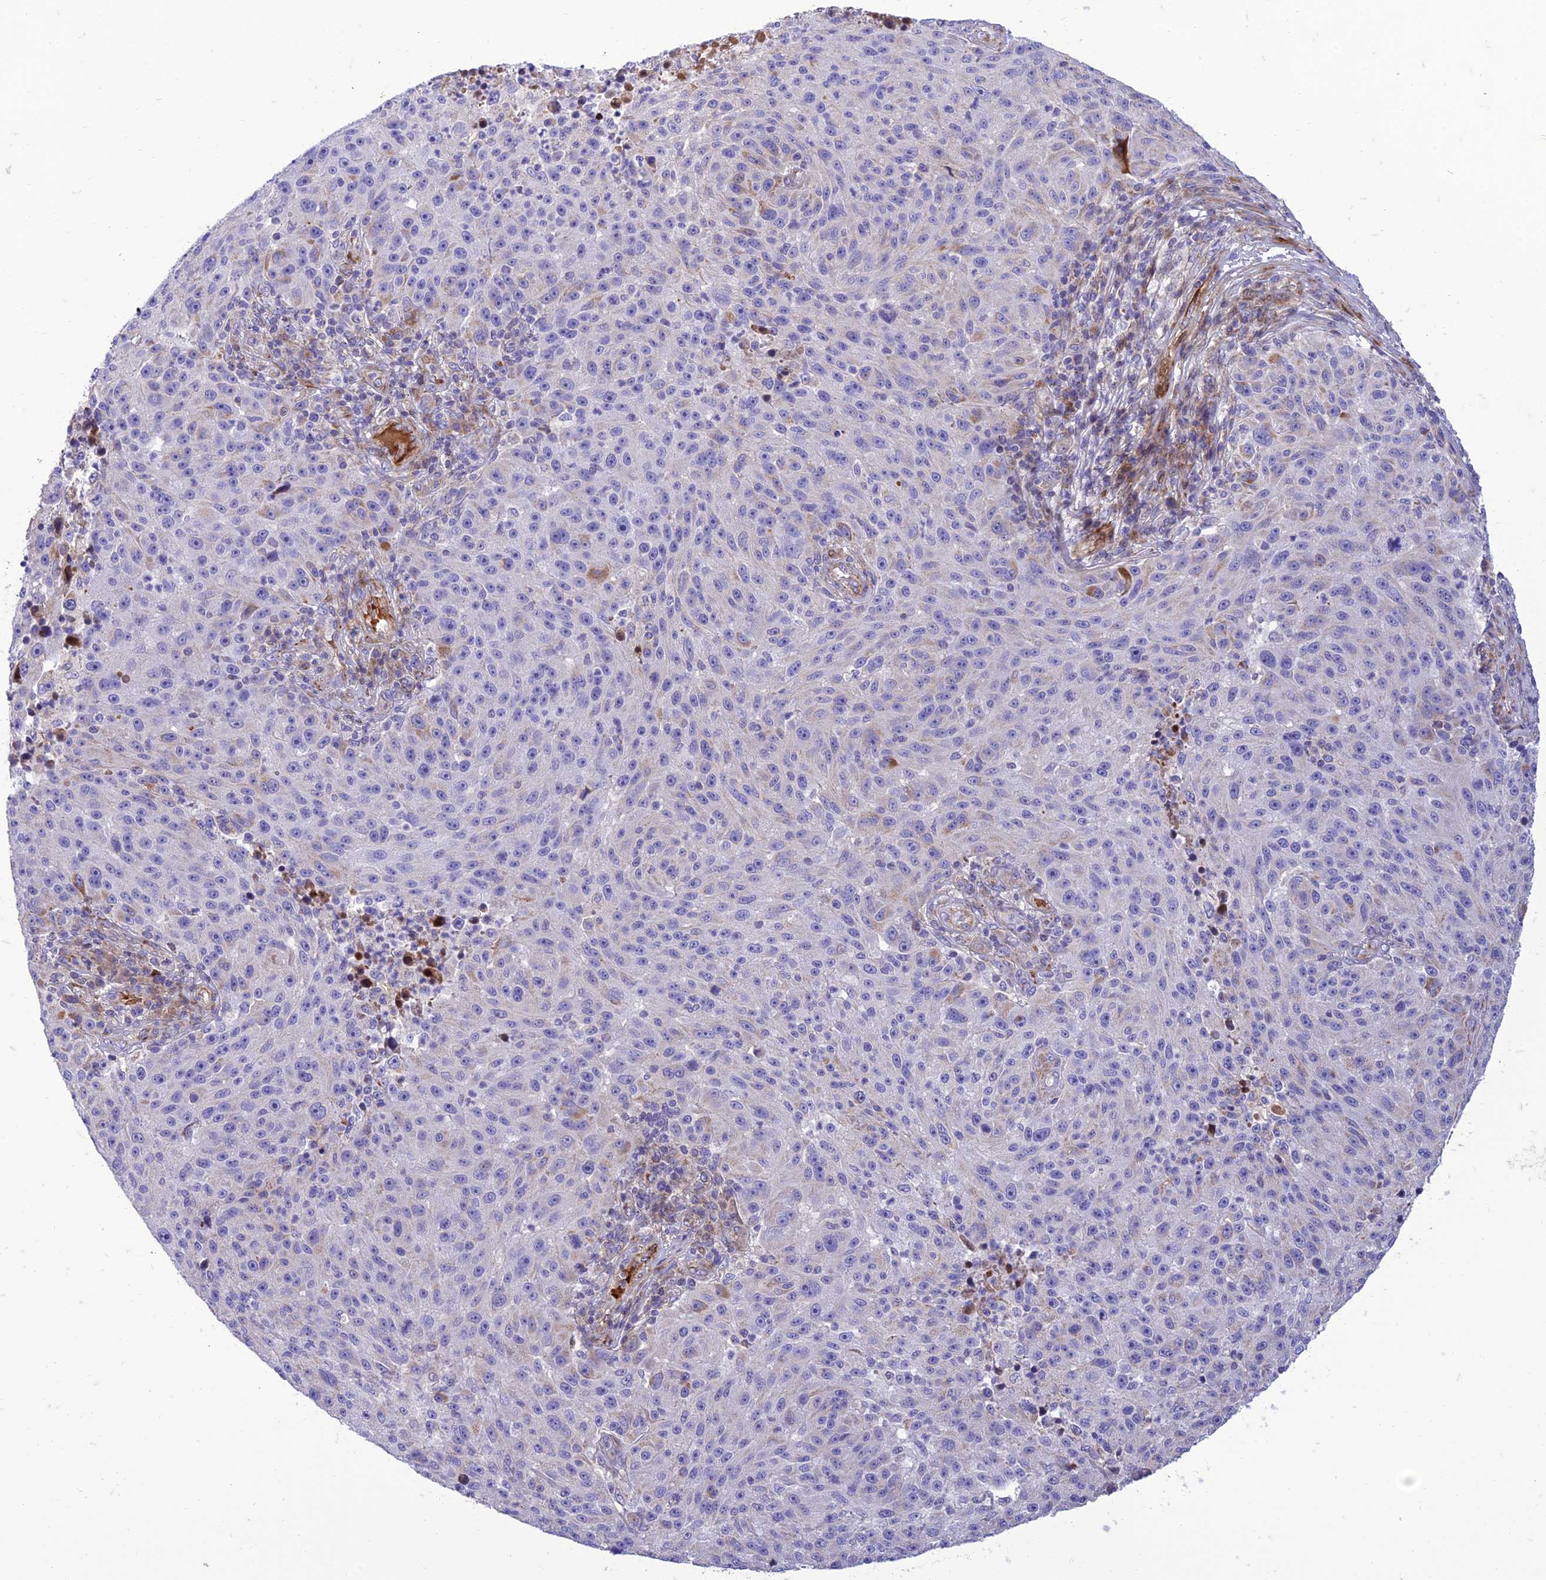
{"staining": {"intensity": "negative", "quantity": "none", "location": "none"}, "tissue": "melanoma", "cell_type": "Tumor cells", "image_type": "cancer", "snomed": [{"axis": "morphology", "description": "Malignant melanoma, NOS"}, {"axis": "topography", "description": "Skin"}], "caption": "A high-resolution micrograph shows IHC staining of melanoma, which shows no significant expression in tumor cells.", "gene": "SEL1L3", "patient": {"sex": "male", "age": 53}}